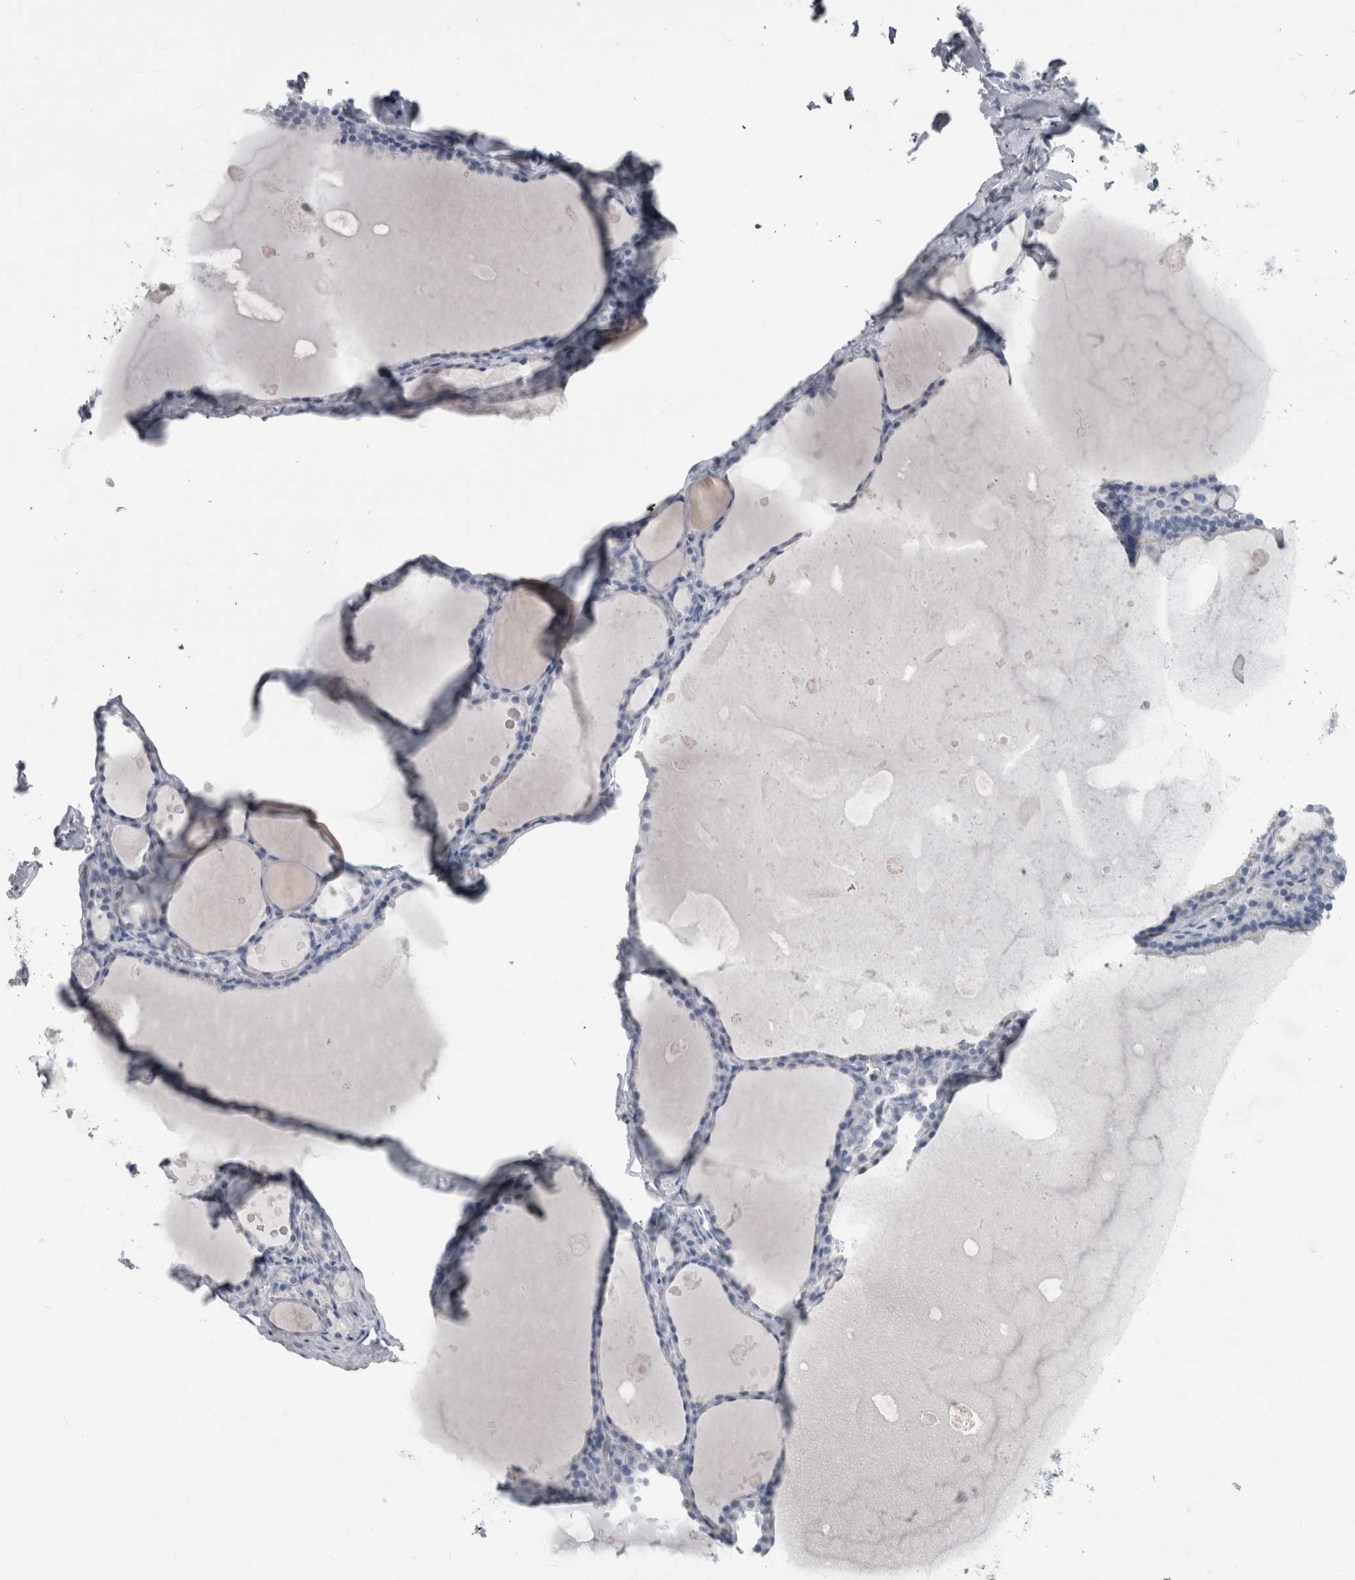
{"staining": {"intensity": "negative", "quantity": "none", "location": "none"}, "tissue": "thyroid gland", "cell_type": "Glandular cells", "image_type": "normal", "snomed": [{"axis": "morphology", "description": "Normal tissue, NOS"}, {"axis": "topography", "description": "Thyroid gland"}], "caption": "IHC of unremarkable human thyroid gland exhibits no staining in glandular cells. (DAB immunohistochemistry with hematoxylin counter stain).", "gene": "PTH", "patient": {"sex": "male", "age": 56}}